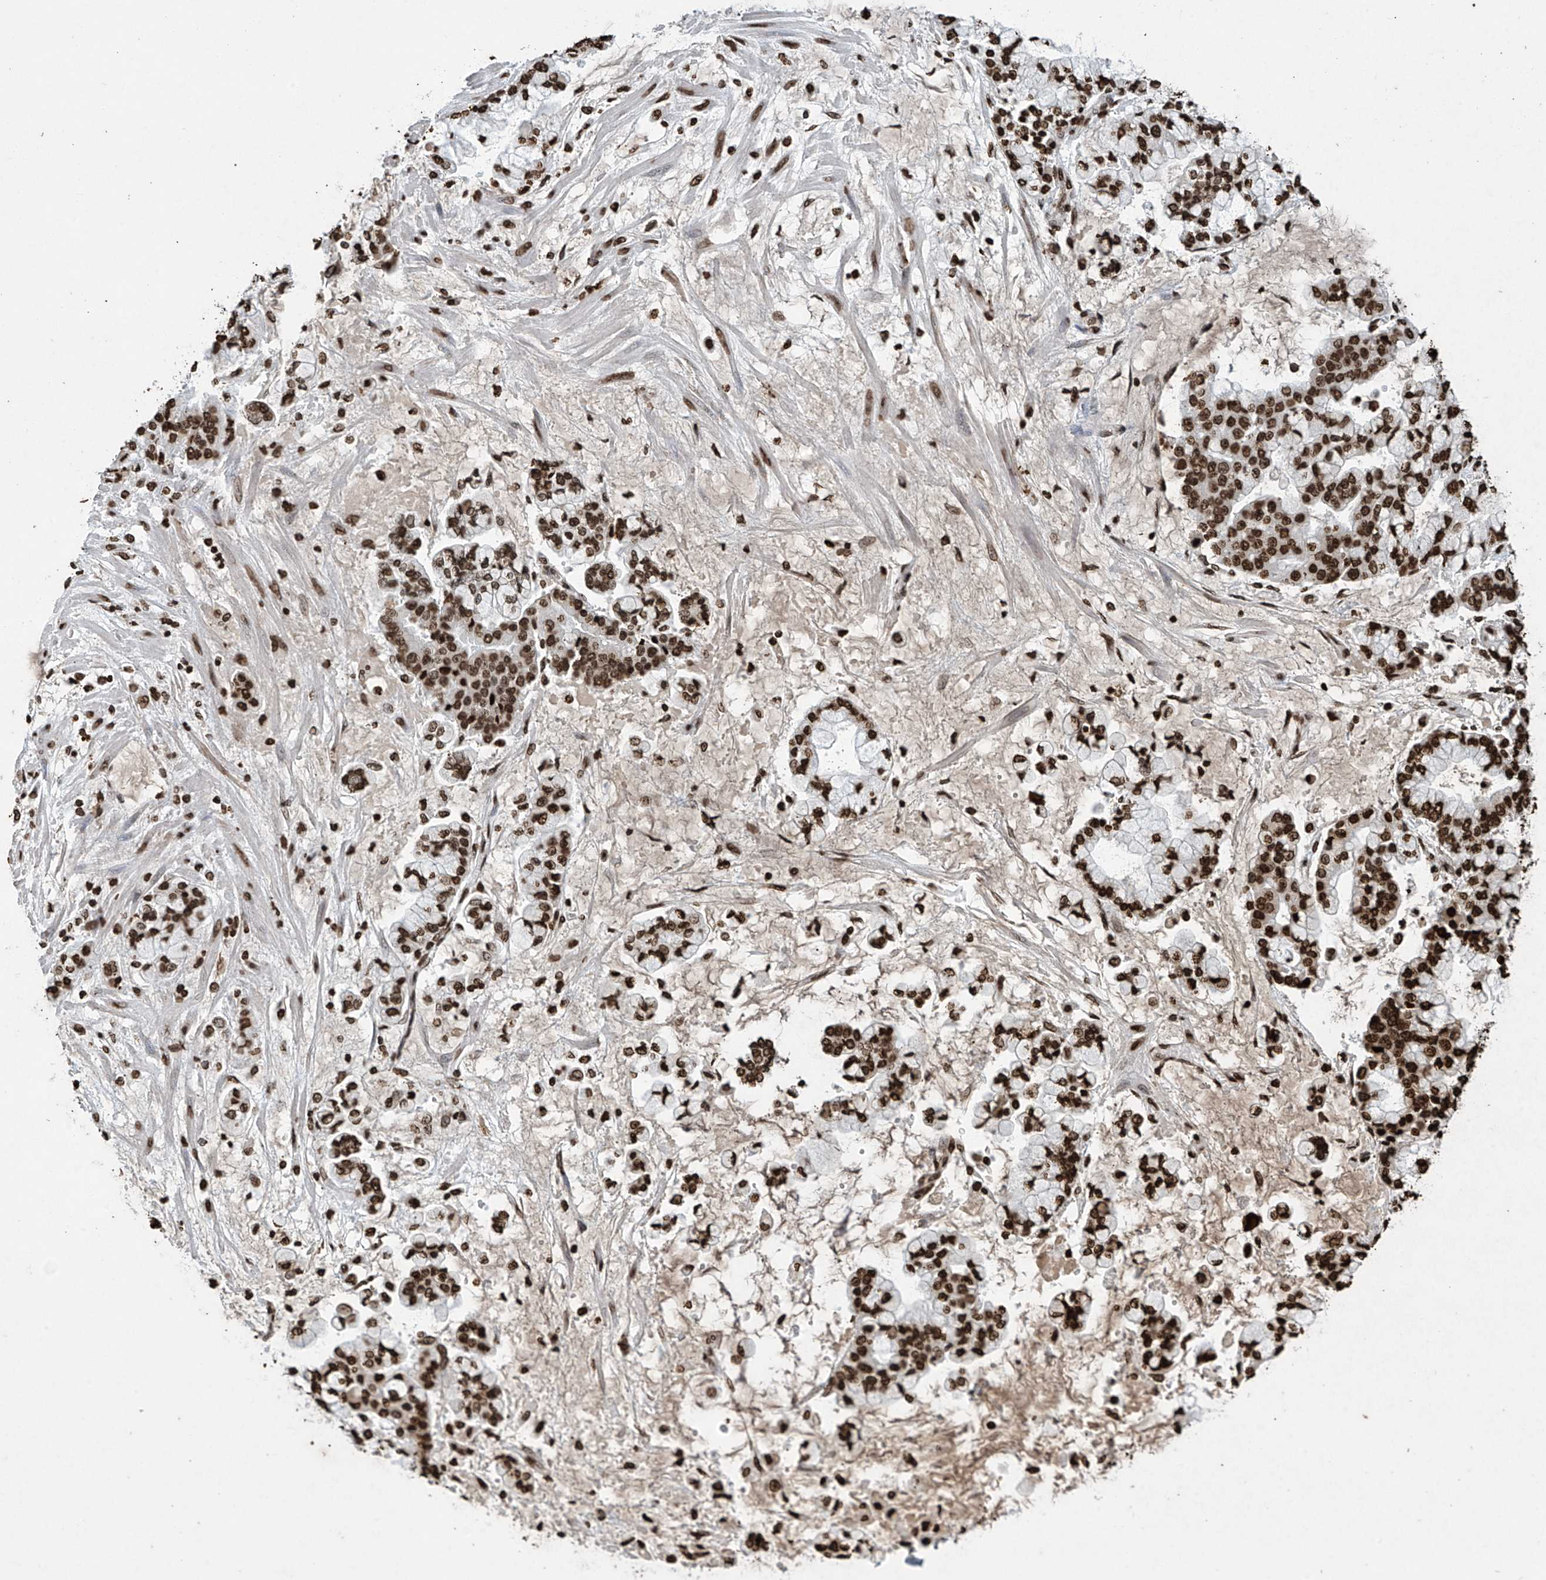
{"staining": {"intensity": "strong", "quantity": ">75%", "location": "nuclear"}, "tissue": "stomach cancer", "cell_type": "Tumor cells", "image_type": "cancer", "snomed": [{"axis": "morphology", "description": "Normal tissue, NOS"}, {"axis": "morphology", "description": "Adenocarcinoma, NOS"}, {"axis": "topography", "description": "Stomach, upper"}, {"axis": "topography", "description": "Stomach"}], "caption": "The histopathology image shows staining of adenocarcinoma (stomach), revealing strong nuclear protein staining (brown color) within tumor cells.", "gene": "H3-3A", "patient": {"sex": "male", "age": 76}}